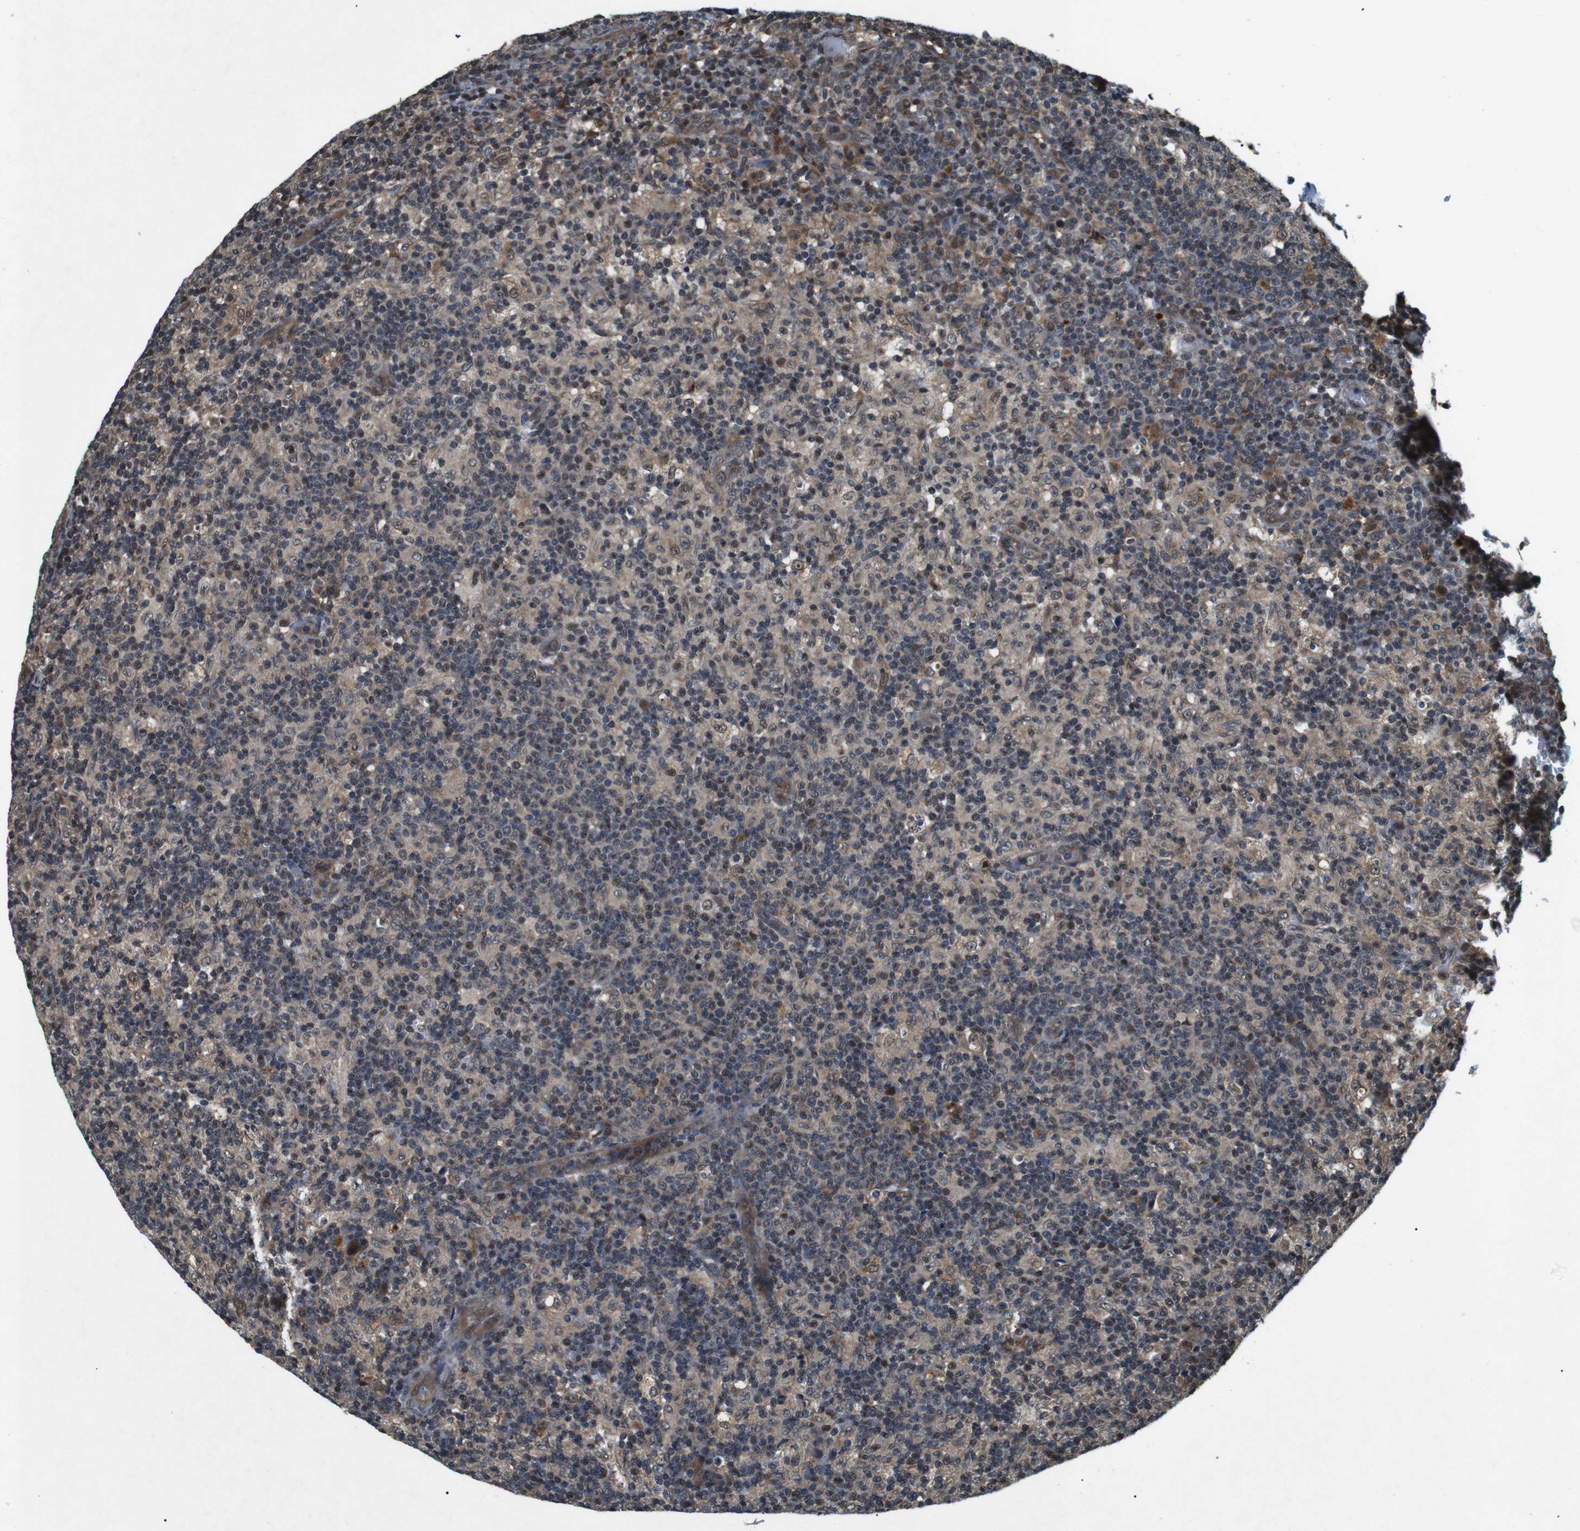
{"staining": {"intensity": "weak", "quantity": "25%-75%", "location": "cytoplasmic/membranous,nuclear"}, "tissue": "lymph node", "cell_type": "Germinal center cells", "image_type": "normal", "snomed": [{"axis": "morphology", "description": "Normal tissue, NOS"}, {"axis": "morphology", "description": "Inflammation, NOS"}, {"axis": "topography", "description": "Lymph node"}], "caption": "Protein staining of benign lymph node exhibits weak cytoplasmic/membranous,nuclear staining in approximately 25%-75% of germinal center cells.", "gene": "SOCS1", "patient": {"sex": "male", "age": 55}}